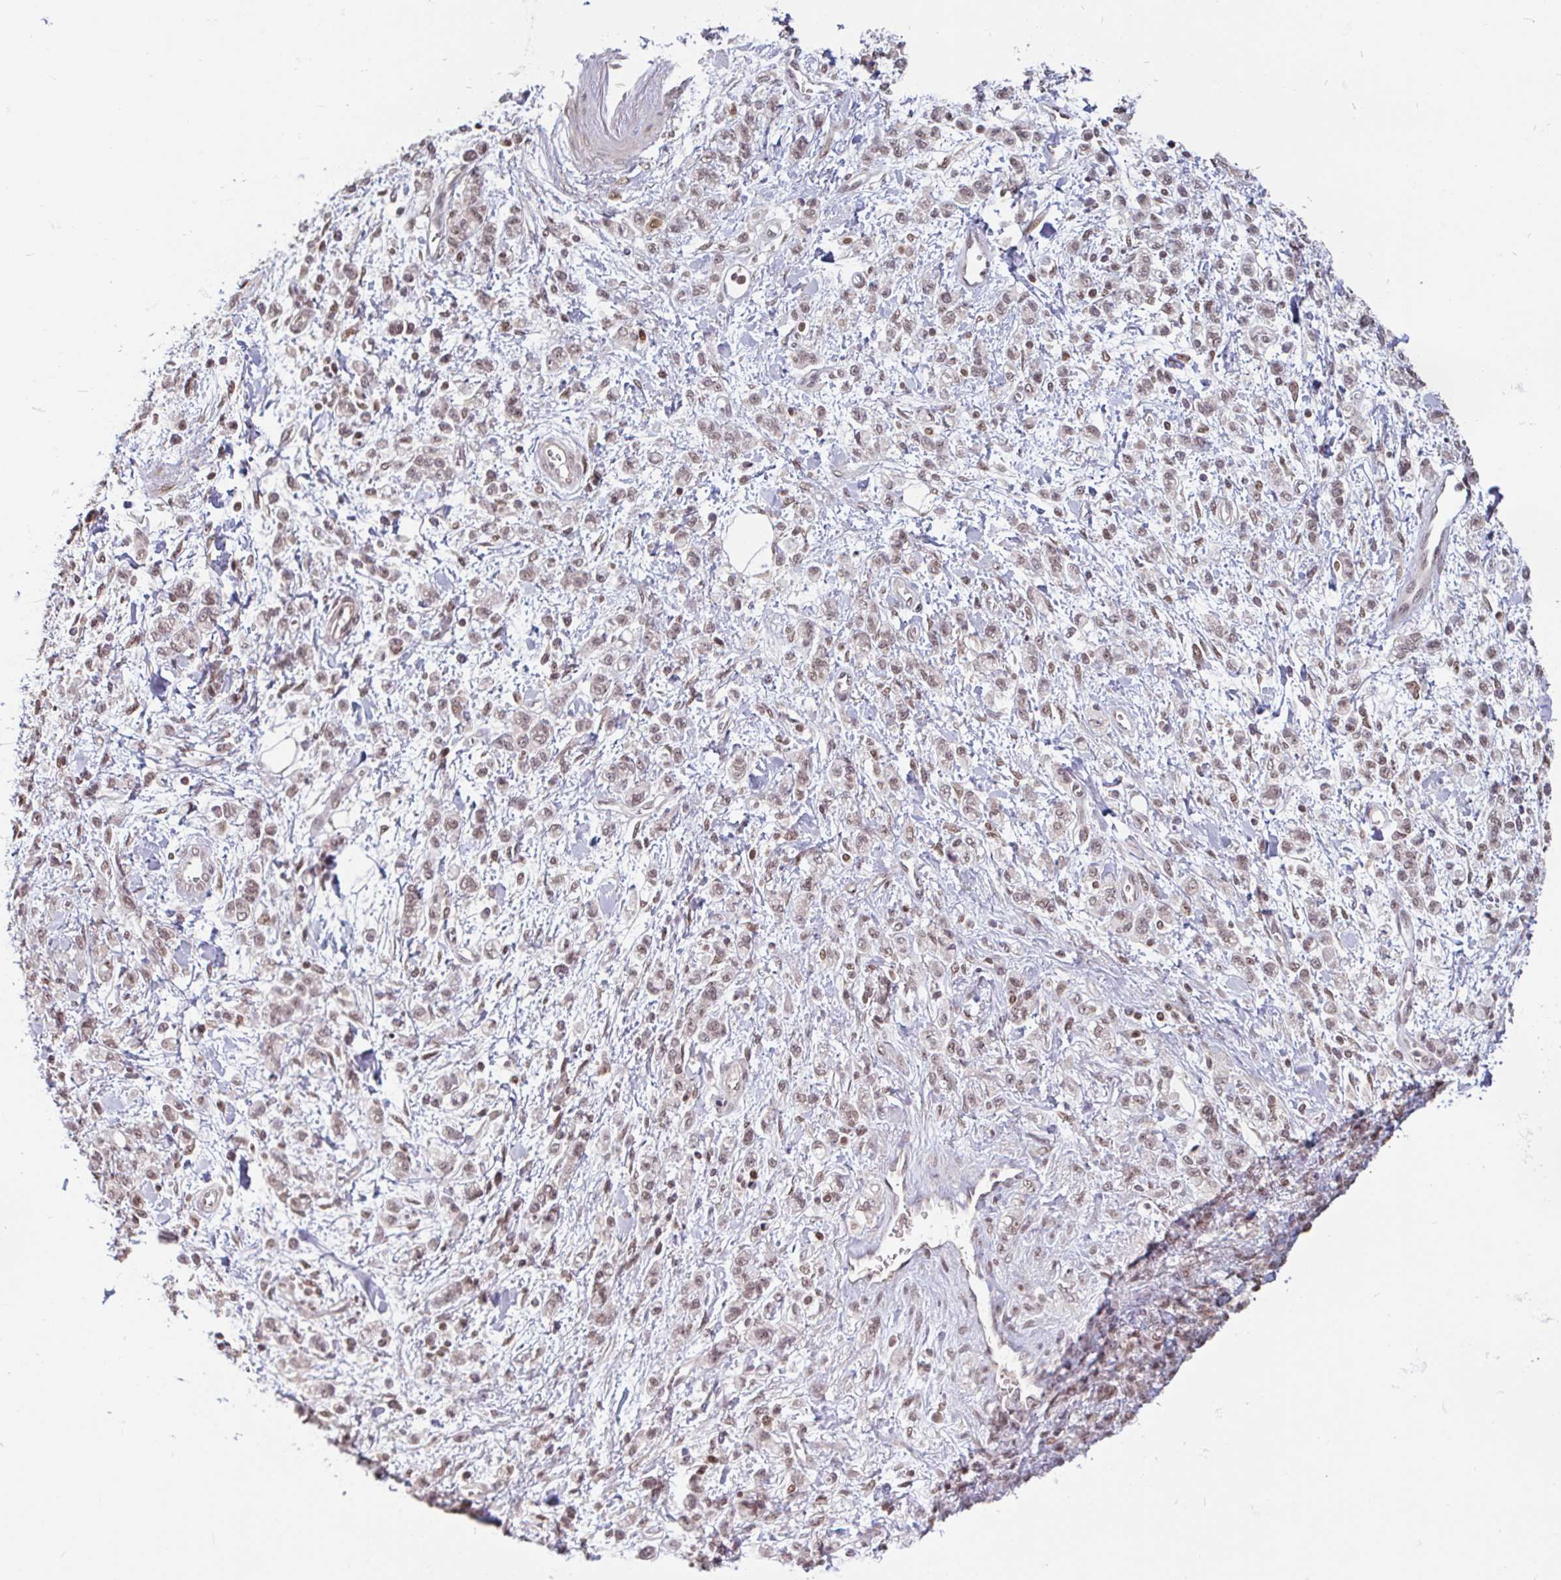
{"staining": {"intensity": "moderate", "quantity": ">75%", "location": "nuclear"}, "tissue": "stomach cancer", "cell_type": "Tumor cells", "image_type": "cancer", "snomed": [{"axis": "morphology", "description": "Adenocarcinoma, NOS"}, {"axis": "topography", "description": "Stomach"}], "caption": "A histopathology image of stomach adenocarcinoma stained for a protein demonstrates moderate nuclear brown staining in tumor cells.", "gene": "DR1", "patient": {"sex": "male", "age": 77}}